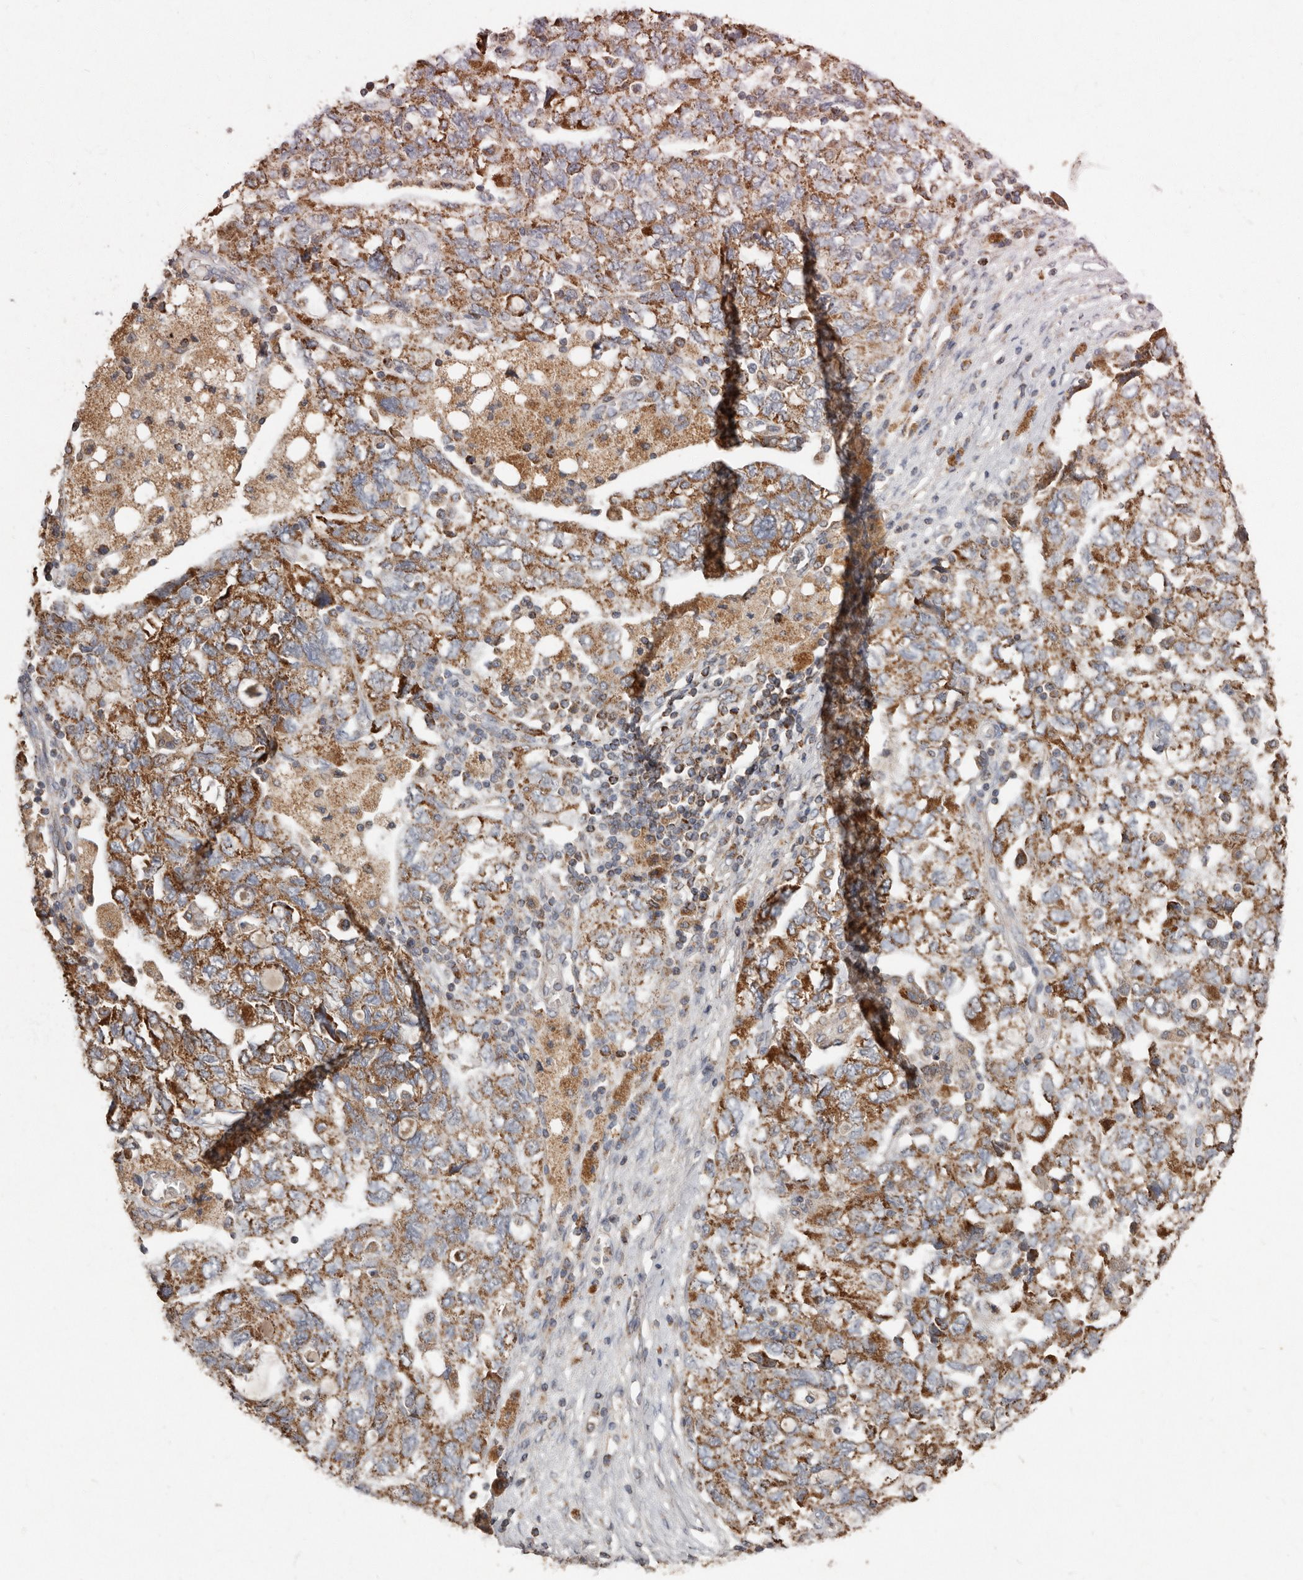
{"staining": {"intensity": "strong", "quantity": ">75%", "location": "cytoplasmic/membranous"}, "tissue": "ovarian cancer", "cell_type": "Tumor cells", "image_type": "cancer", "snomed": [{"axis": "morphology", "description": "Carcinoma, NOS"}, {"axis": "morphology", "description": "Cystadenocarcinoma, serous, NOS"}, {"axis": "topography", "description": "Ovary"}], "caption": "IHC micrograph of ovarian cancer stained for a protein (brown), which shows high levels of strong cytoplasmic/membranous positivity in approximately >75% of tumor cells.", "gene": "KIF26B", "patient": {"sex": "female", "age": 69}}